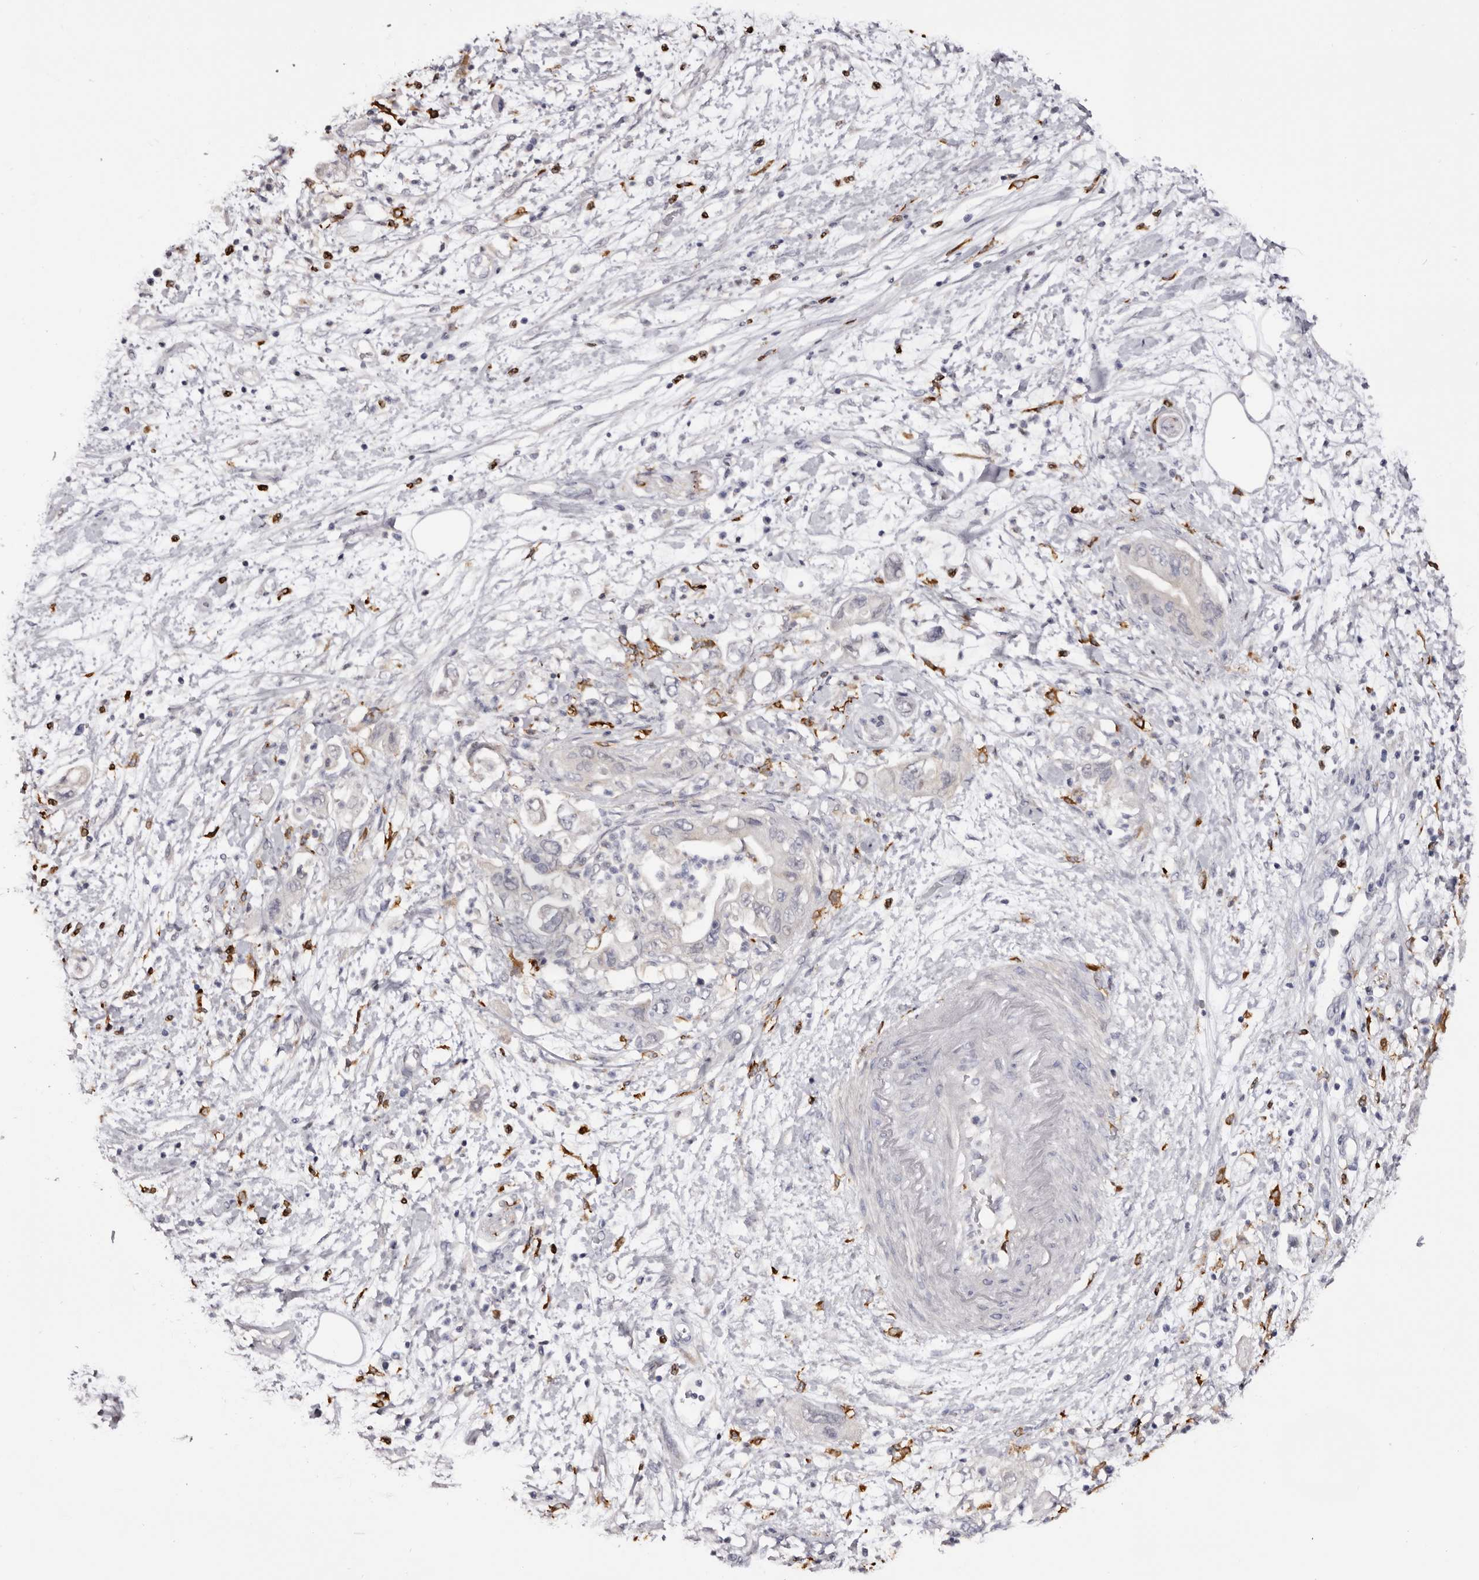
{"staining": {"intensity": "negative", "quantity": "none", "location": "none"}, "tissue": "pancreatic cancer", "cell_type": "Tumor cells", "image_type": "cancer", "snomed": [{"axis": "morphology", "description": "Adenocarcinoma, NOS"}, {"axis": "topography", "description": "Pancreas"}], "caption": "Micrograph shows no significant protein staining in tumor cells of adenocarcinoma (pancreatic). The staining is performed using DAB (3,3'-diaminobenzidine) brown chromogen with nuclei counter-stained in using hematoxylin.", "gene": "TNNI1", "patient": {"sex": "female", "age": 73}}